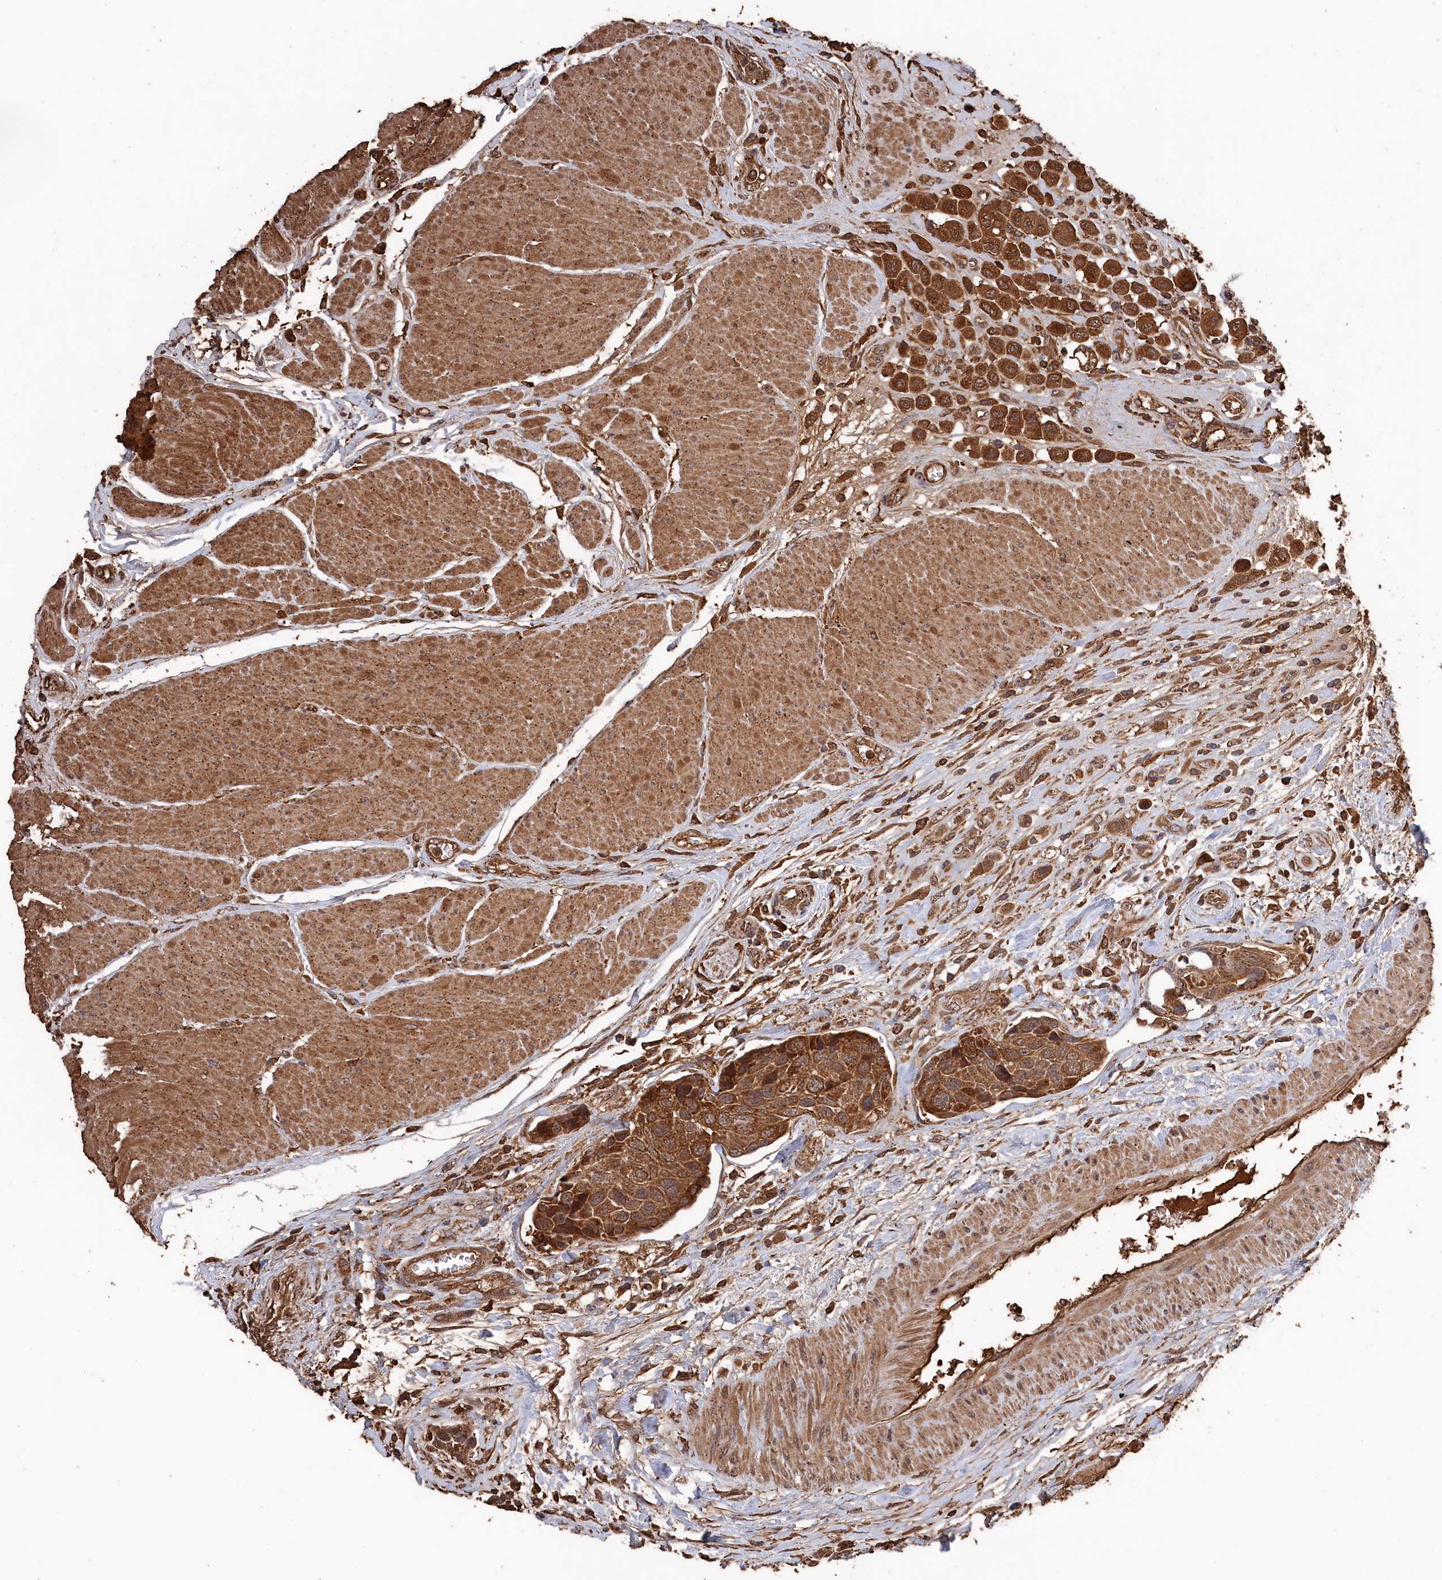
{"staining": {"intensity": "strong", "quantity": ">75%", "location": "cytoplasmic/membranous"}, "tissue": "urothelial cancer", "cell_type": "Tumor cells", "image_type": "cancer", "snomed": [{"axis": "morphology", "description": "Urothelial carcinoma, High grade"}, {"axis": "topography", "description": "Urinary bladder"}], "caption": "High-magnification brightfield microscopy of urothelial carcinoma (high-grade) stained with DAB (3,3'-diaminobenzidine) (brown) and counterstained with hematoxylin (blue). tumor cells exhibit strong cytoplasmic/membranous expression is appreciated in about>75% of cells. (brown staining indicates protein expression, while blue staining denotes nuclei).", "gene": "SNX33", "patient": {"sex": "male", "age": 50}}